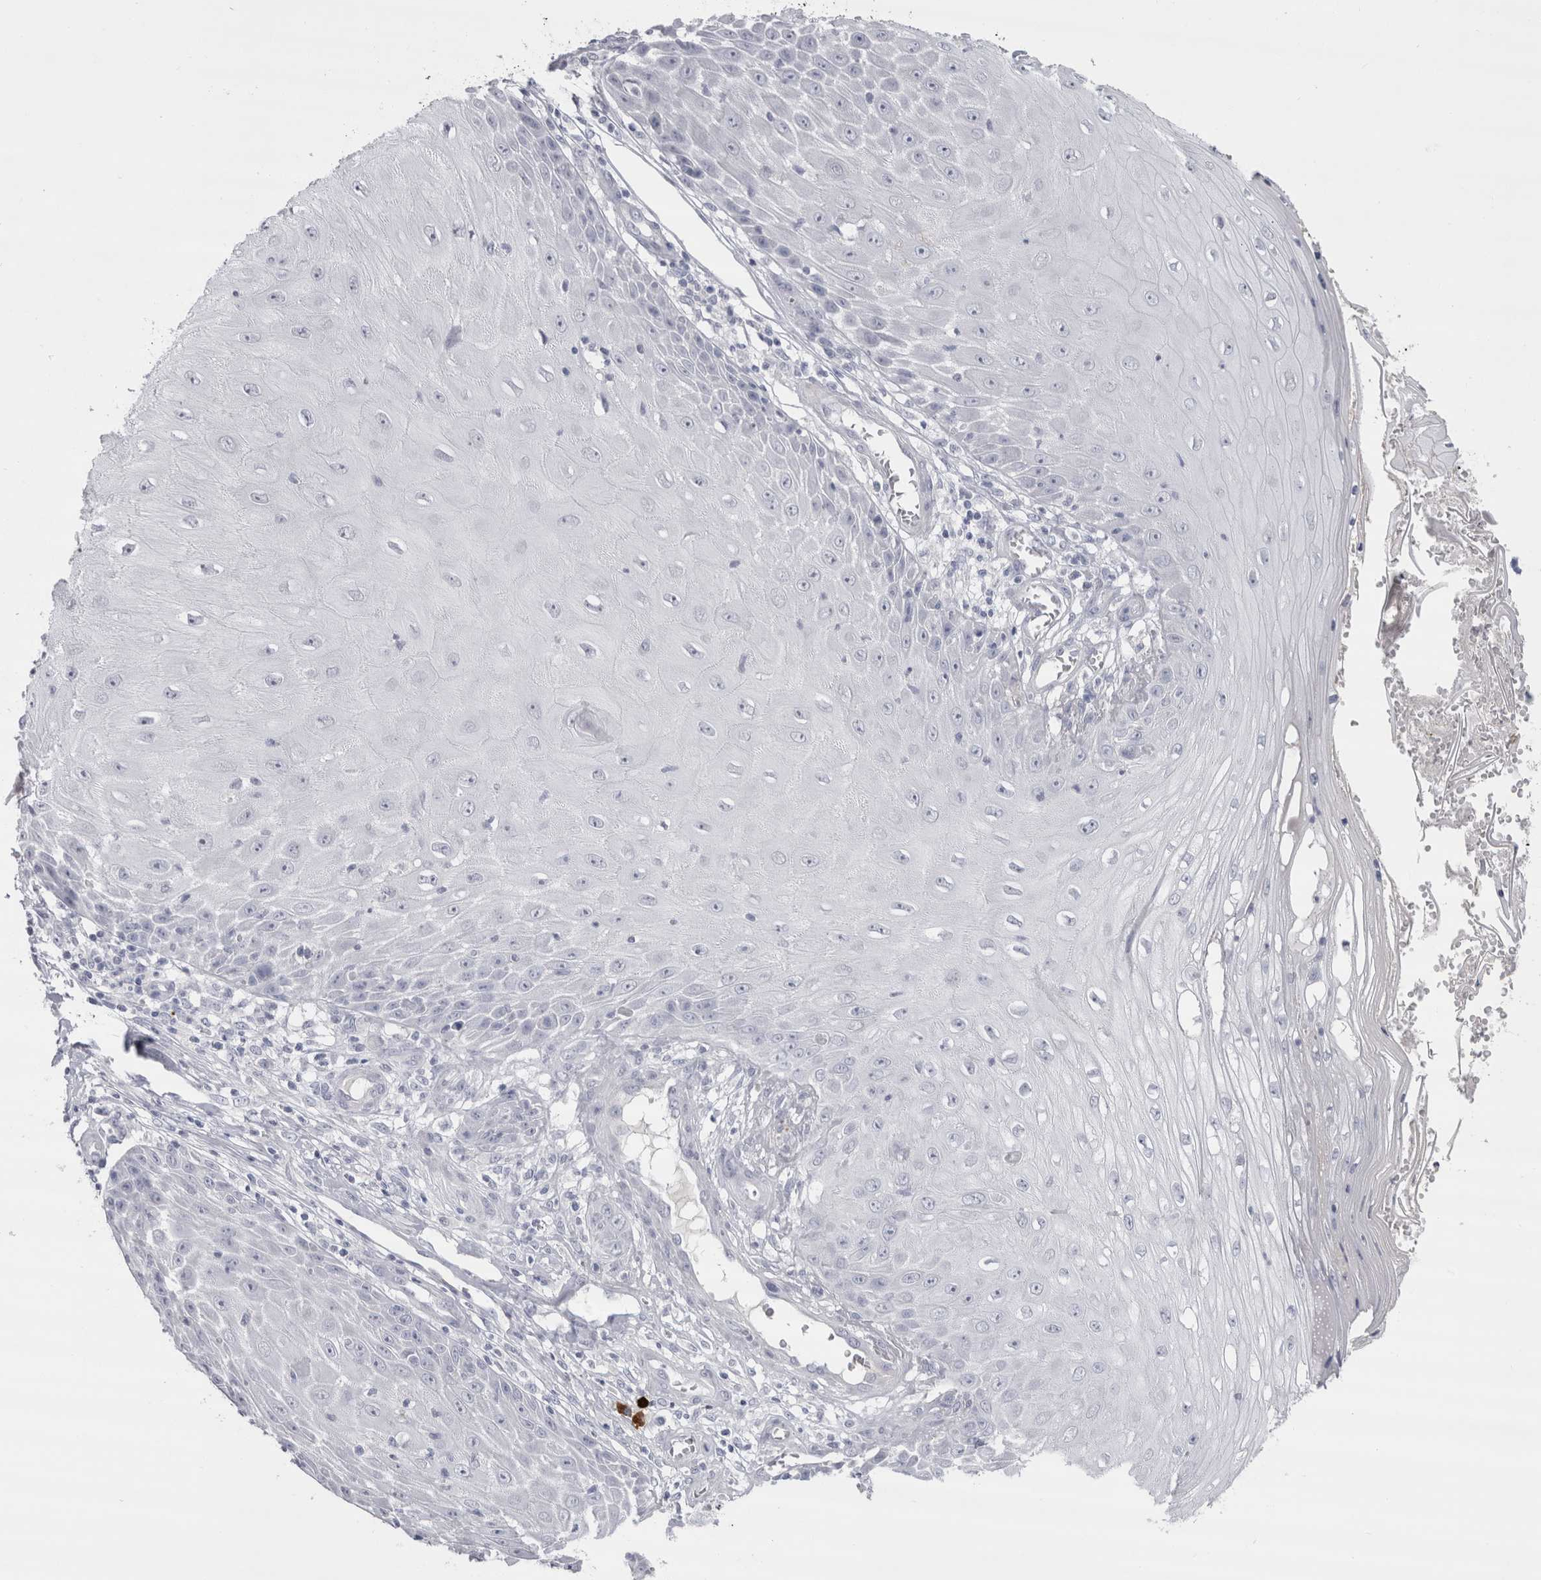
{"staining": {"intensity": "negative", "quantity": "none", "location": "none"}, "tissue": "skin cancer", "cell_type": "Tumor cells", "image_type": "cancer", "snomed": [{"axis": "morphology", "description": "Squamous cell carcinoma, NOS"}, {"axis": "topography", "description": "Skin"}], "caption": "Tumor cells are negative for brown protein staining in skin cancer.", "gene": "CDH17", "patient": {"sex": "female", "age": 73}}